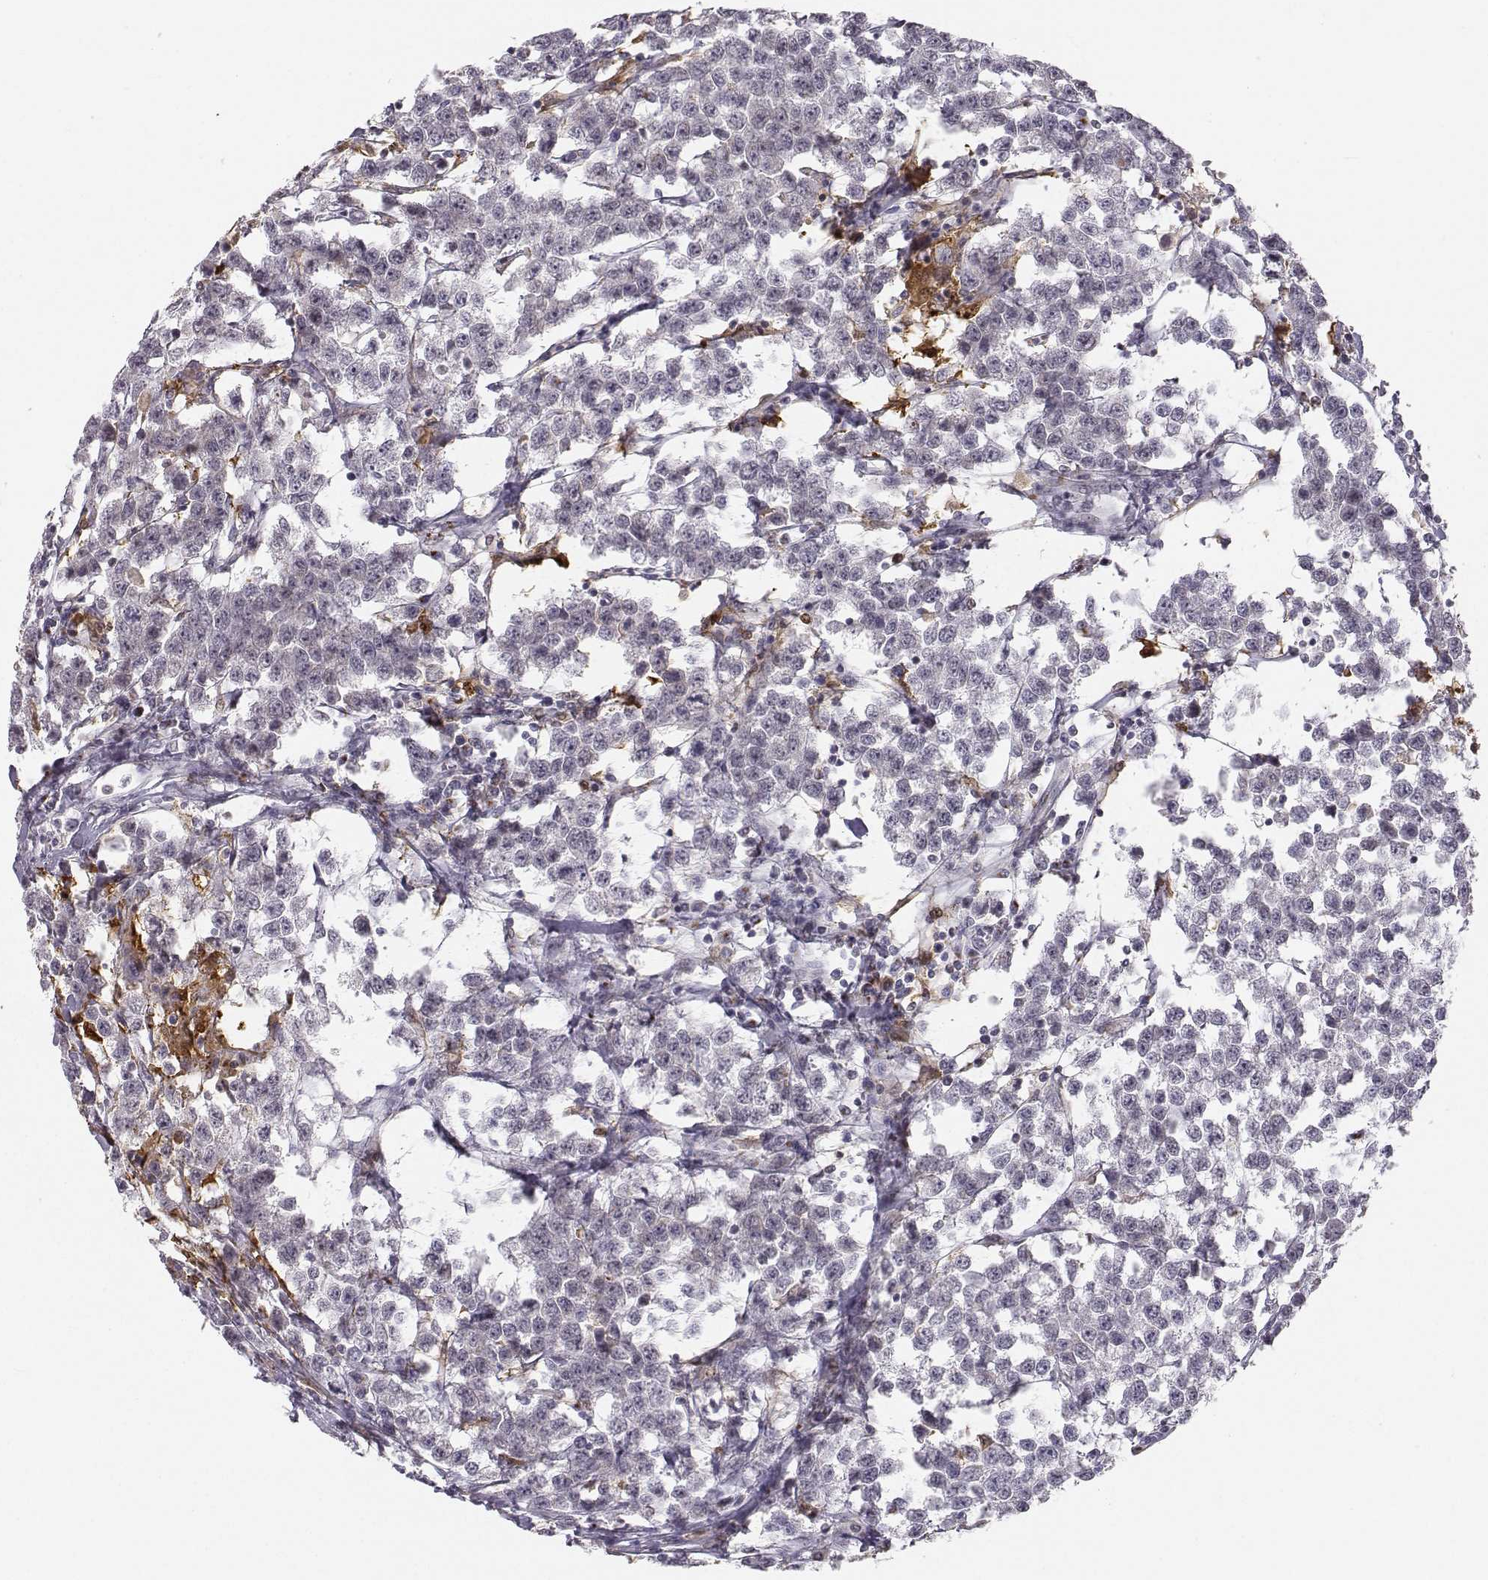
{"staining": {"intensity": "negative", "quantity": "none", "location": "none"}, "tissue": "testis cancer", "cell_type": "Tumor cells", "image_type": "cancer", "snomed": [{"axis": "morphology", "description": "Seminoma, NOS"}, {"axis": "topography", "description": "Testis"}], "caption": "A high-resolution image shows IHC staining of testis seminoma, which demonstrates no significant staining in tumor cells.", "gene": "HTR7", "patient": {"sex": "male", "age": 59}}